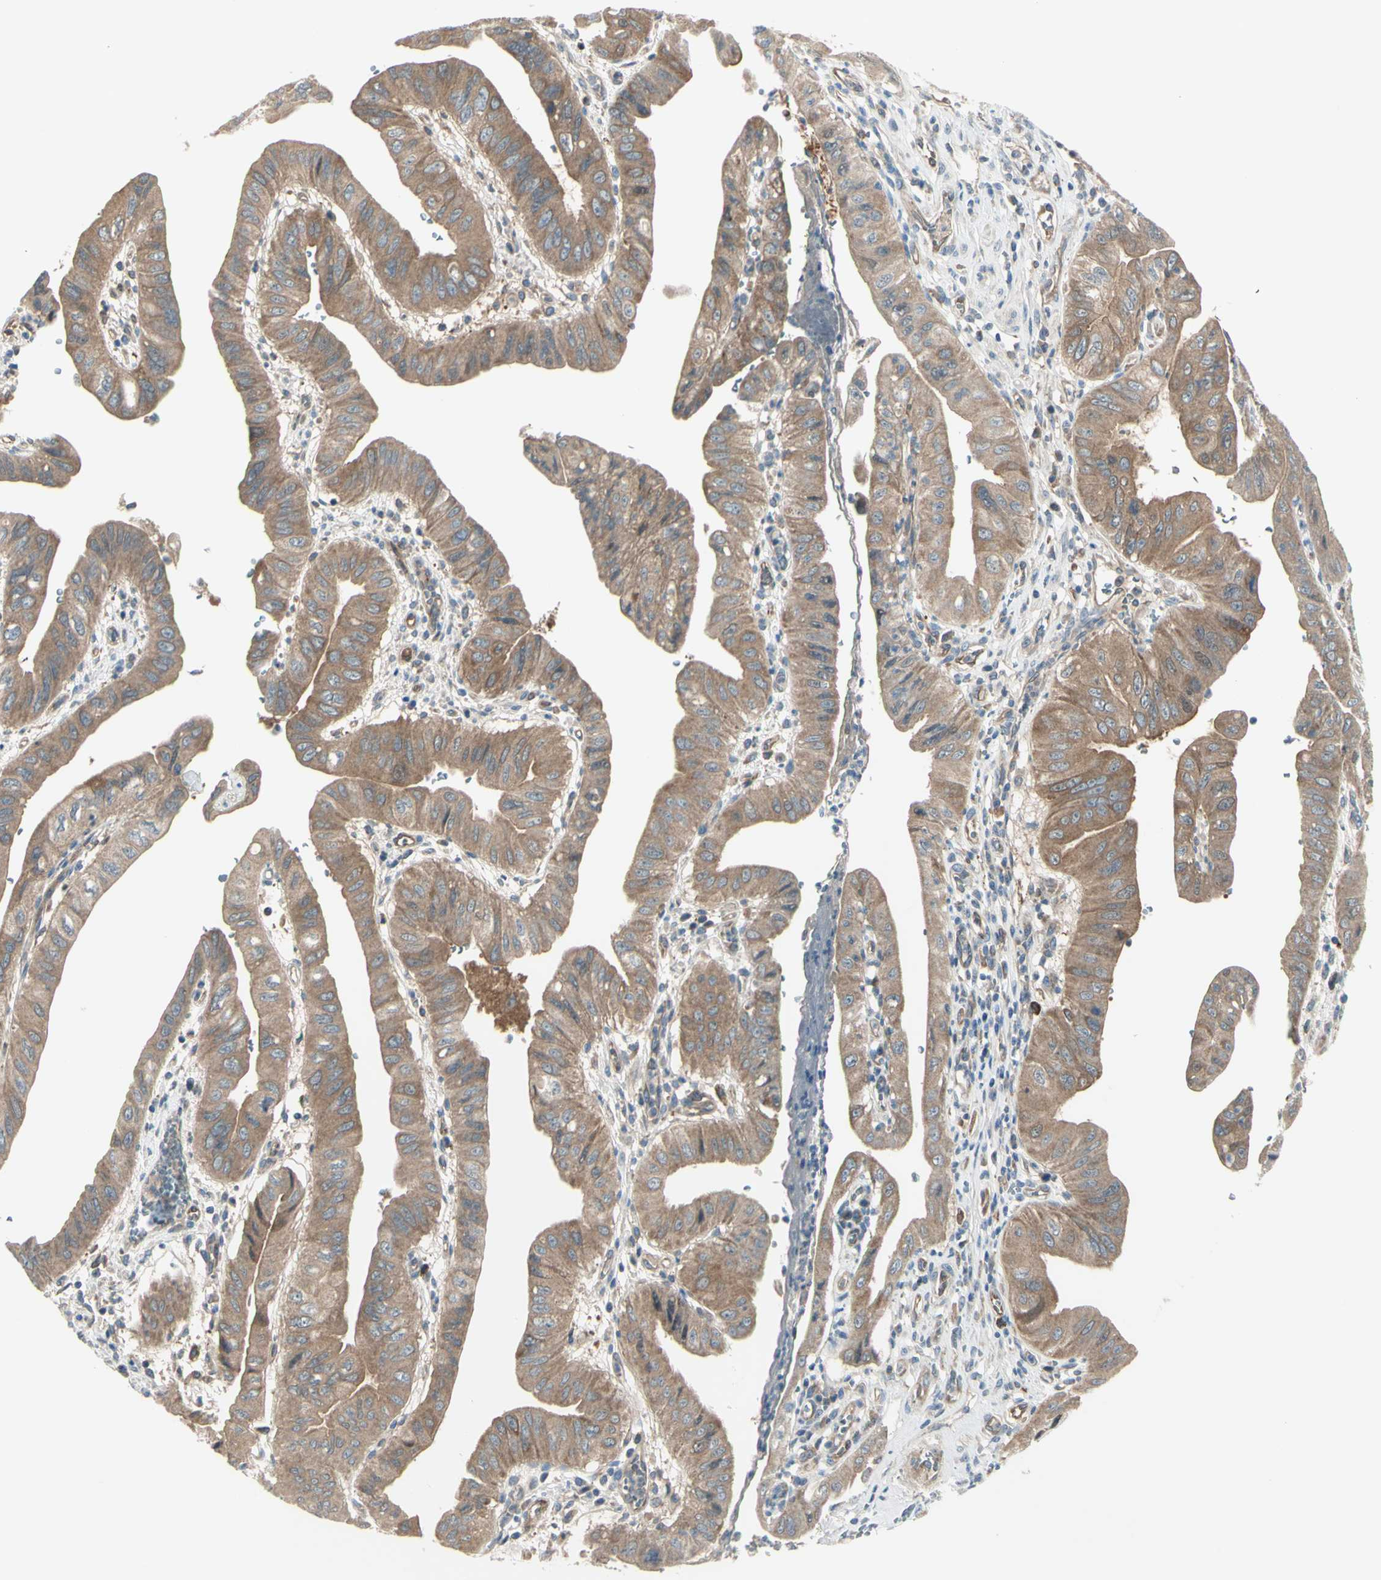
{"staining": {"intensity": "moderate", "quantity": ">75%", "location": "cytoplasmic/membranous"}, "tissue": "pancreatic cancer", "cell_type": "Tumor cells", "image_type": "cancer", "snomed": [{"axis": "morphology", "description": "Normal tissue, NOS"}, {"axis": "topography", "description": "Lymph node"}], "caption": "Moderate cytoplasmic/membranous protein expression is appreciated in approximately >75% of tumor cells in pancreatic cancer. The staining was performed using DAB to visualize the protein expression in brown, while the nuclei were stained in blue with hematoxylin (Magnification: 20x).", "gene": "IGSF9B", "patient": {"sex": "male", "age": 50}}